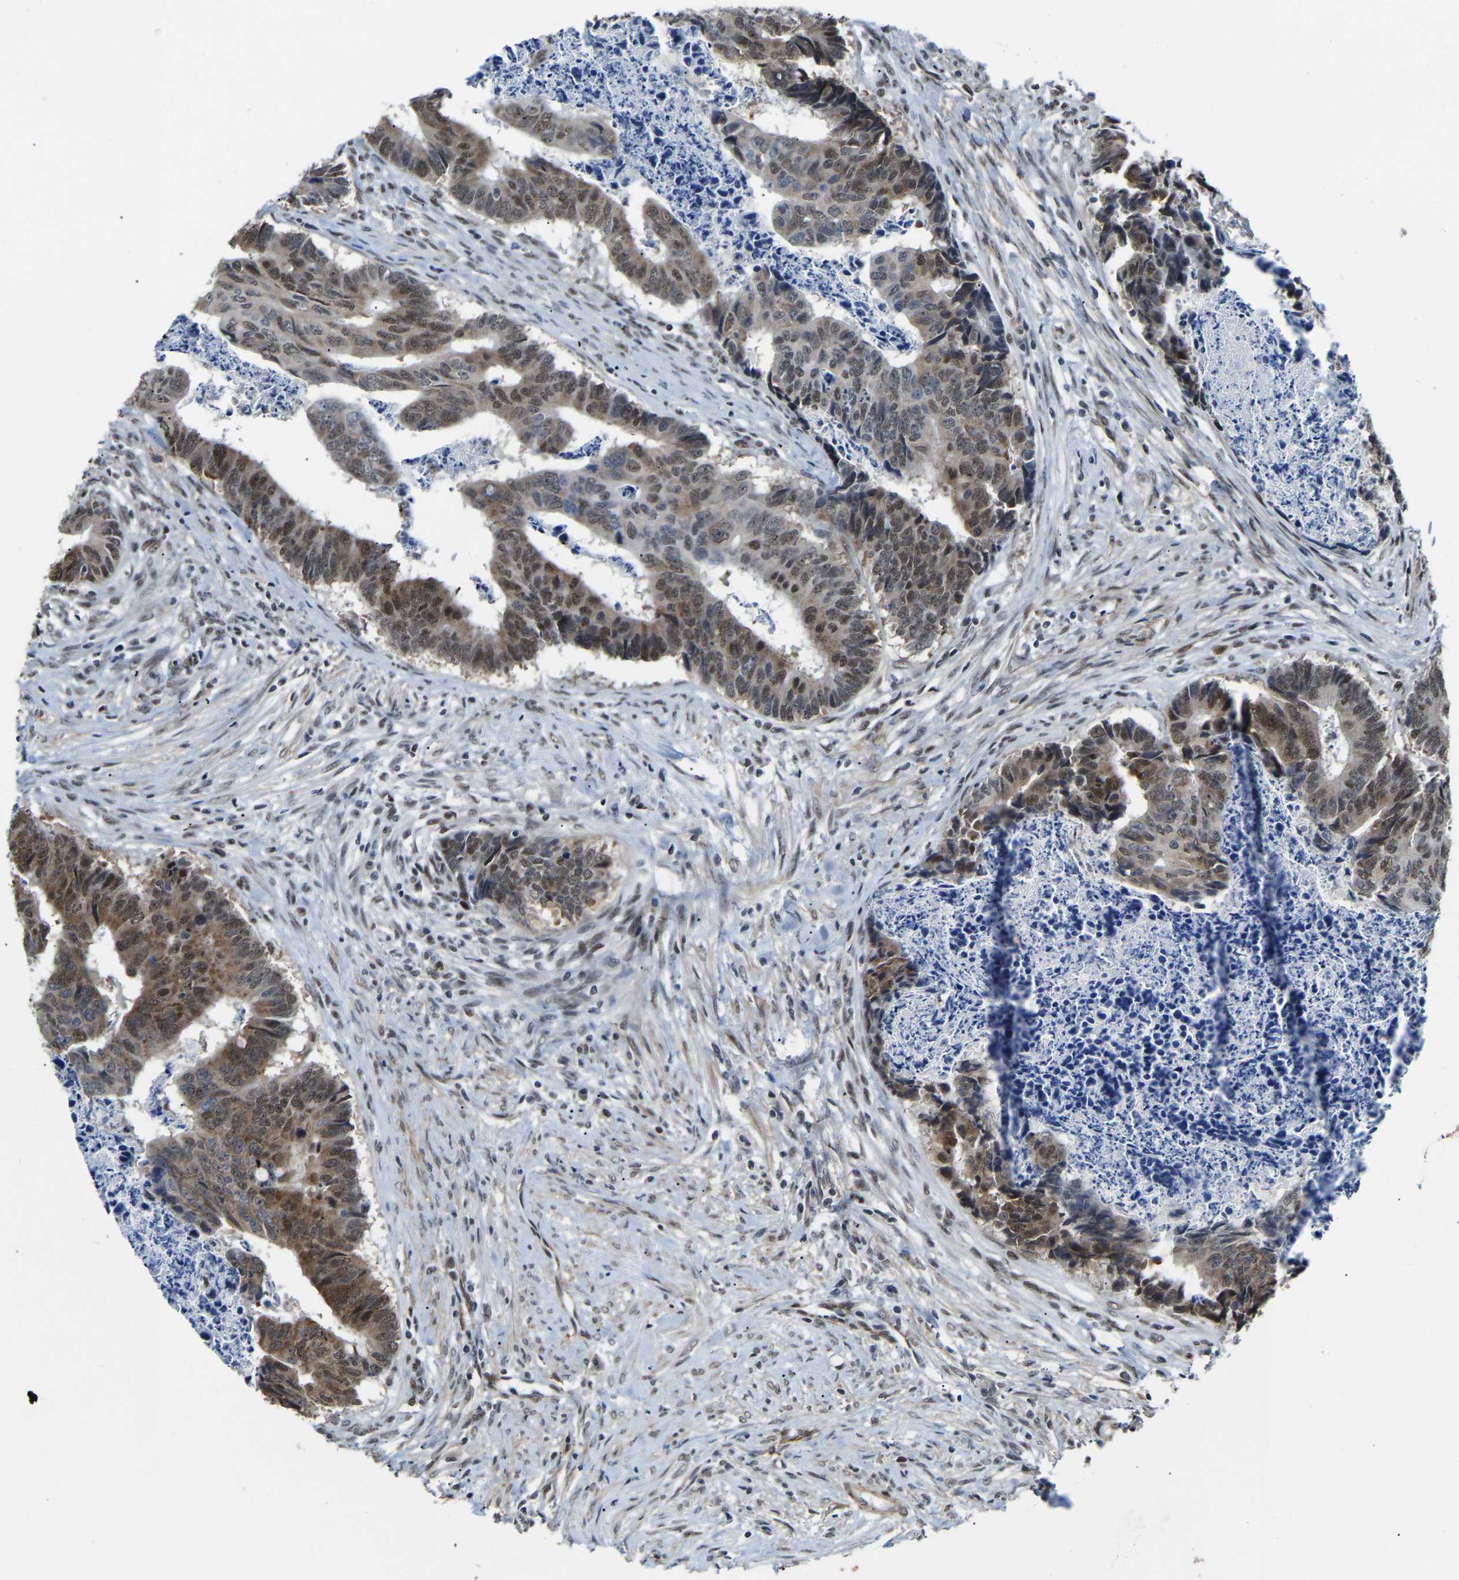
{"staining": {"intensity": "moderate", "quantity": ">75%", "location": "cytoplasmic/membranous,nuclear"}, "tissue": "colorectal cancer", "cell_type": "Tumor cells", "image_type": "cancer", "snomed": [{"axis": "morphology", "description": "Adenocarcinoma, NOS"}, {"axis": "topography", "description": "Rectum"}], "caption": "Immunohistochemistry (IHC) image of neoplastic tissue: adenocarcinoma (colorectal) stained using immunohistochemistry shows medium levels of moderate protein expression localized specifically in the cytoplasmic/membranous and nuclear of tumor cells, appearing as a cytoplasmic/membranous and nuclear brown color.", "gene": "DDX5", "patient": {"sex": "male", "age": 84}}